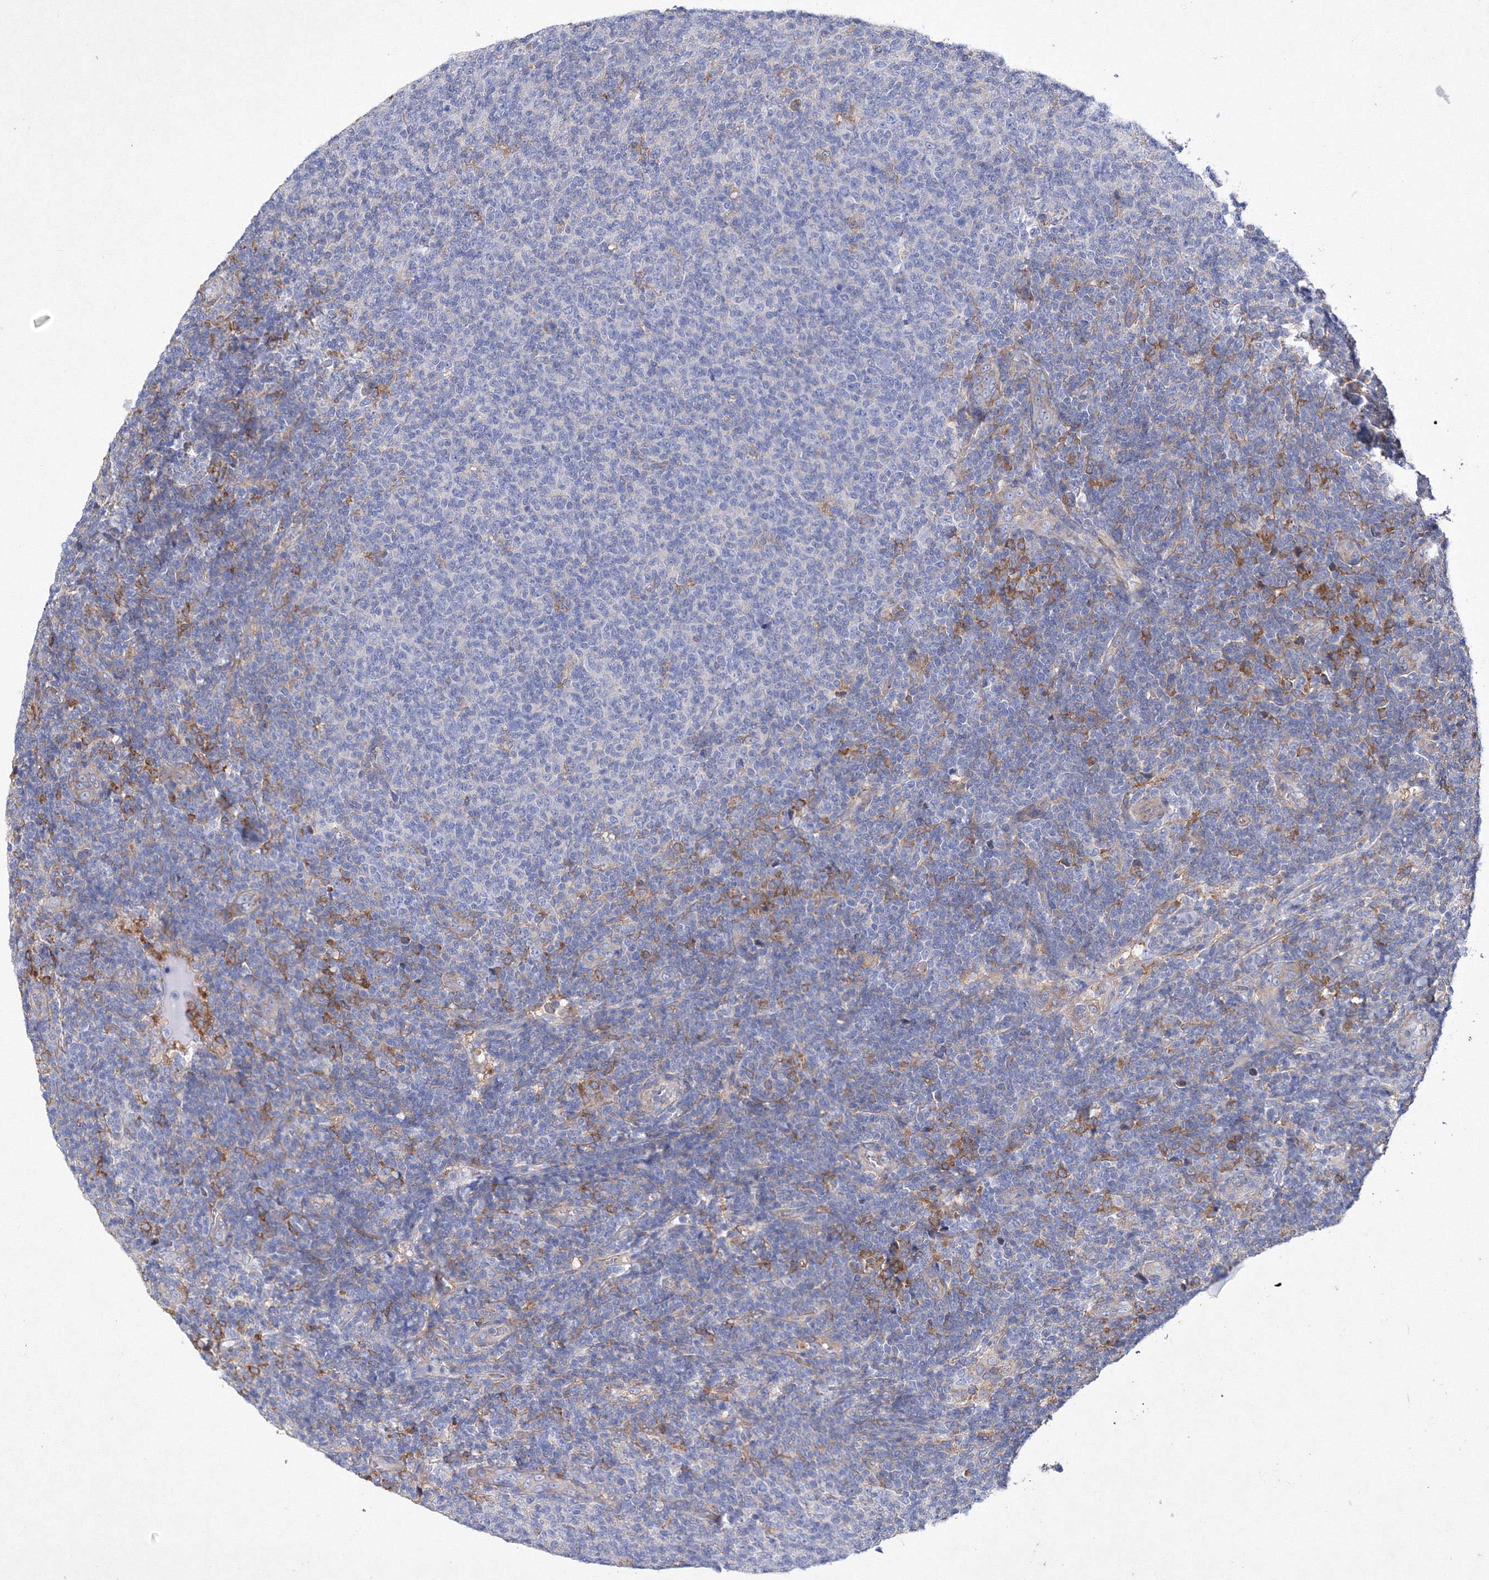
{"staining": {"intensity": "moderate", "quantity": "<25%", "location": "cytoplasmic/membranous"}, "tissue": "lymphoma", "cell_type": "Tumor cells", "image_type": "cancer", "snomed": [{"axis": "morphology", "description": "Malignant lymphoma, non-Hodgkin's type, Low grade"}, {"axis": "topography", "description": "Lymph node"}], "caption": "A high-resolution image shows immunohistochemistry (IHC) staining of lymphoma, which exhibits moderate cytoplasmic/membranous staining in about <25% of tumor cells.", "gene": "SNX18", "patient": {"sex": "male", "age": 66}}